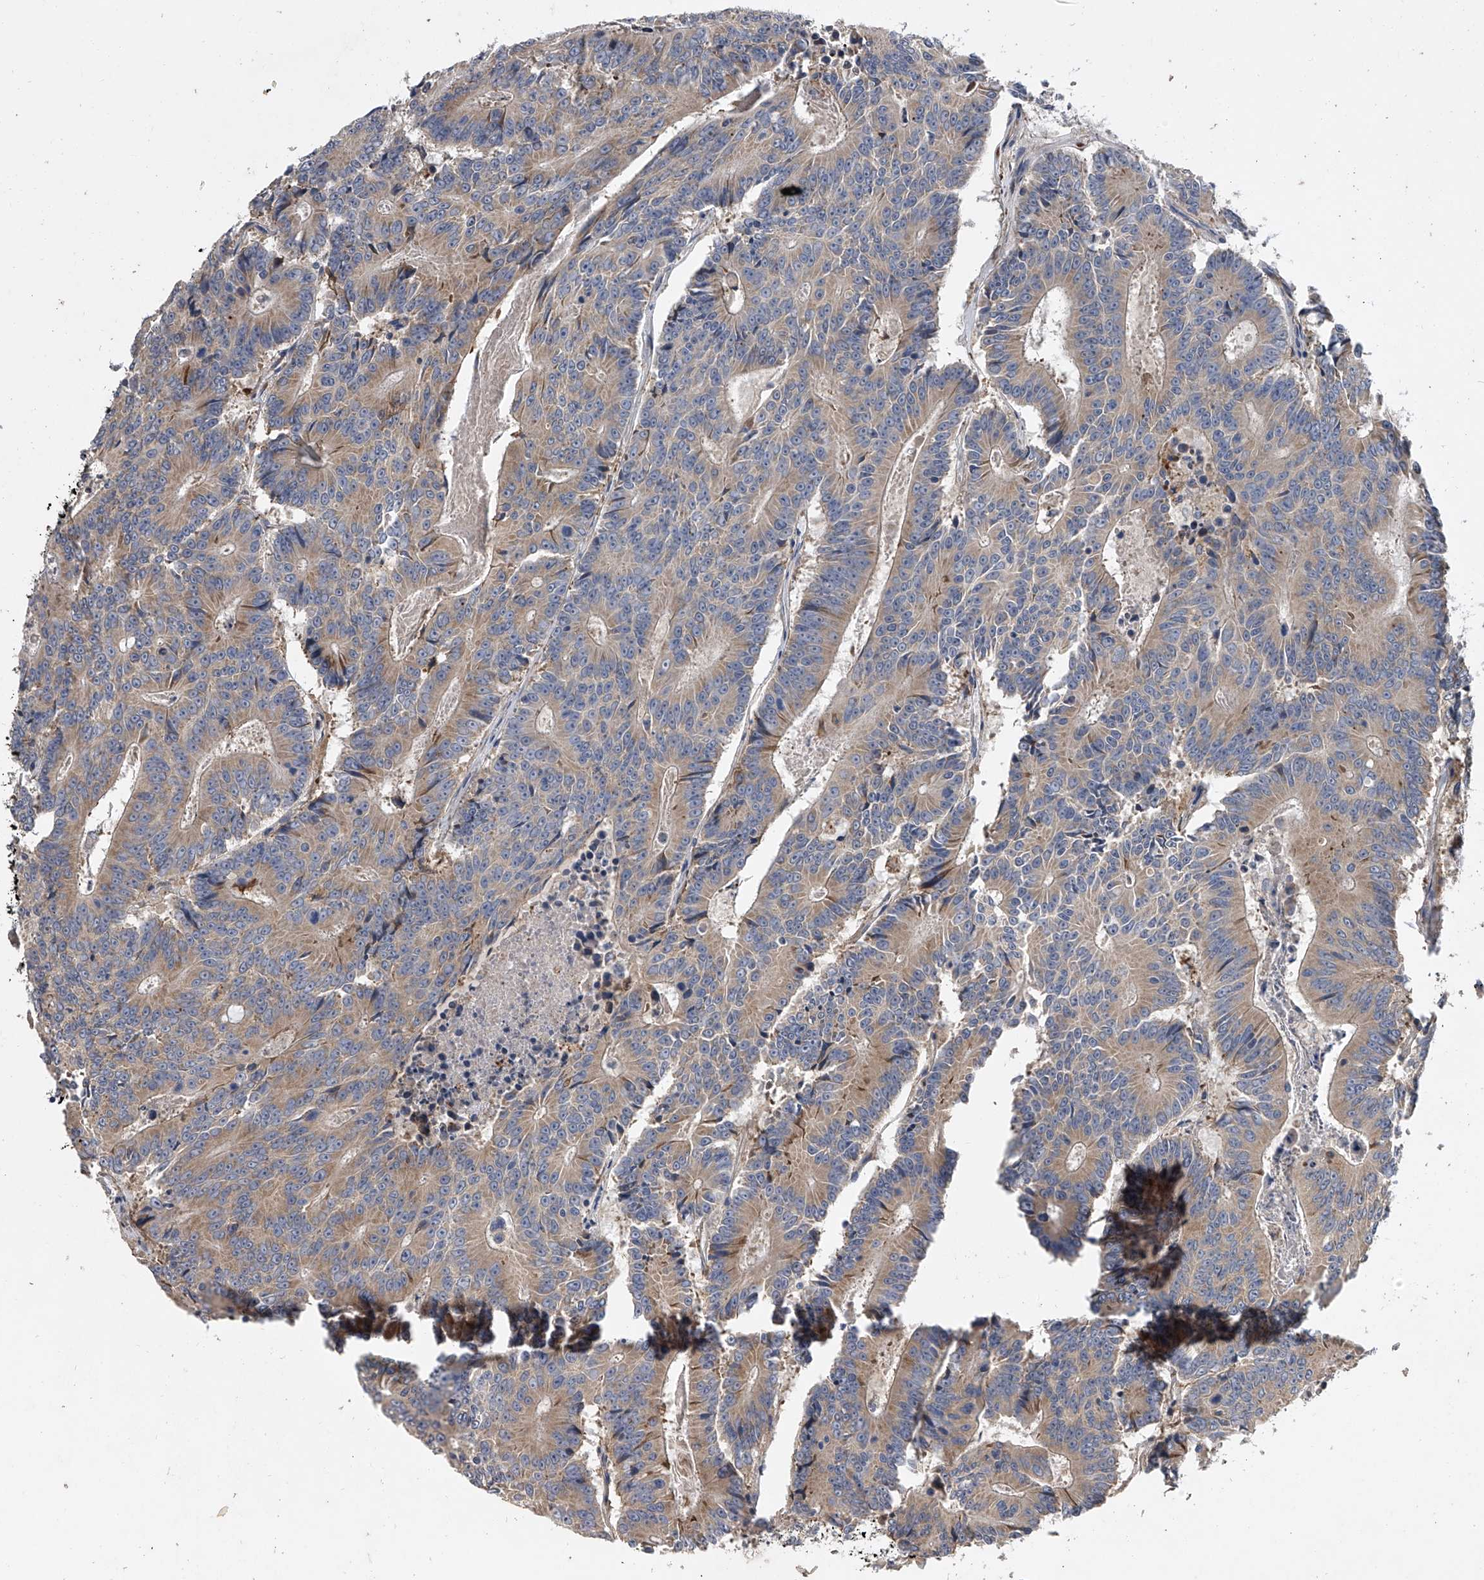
{"staining": {"intensity": "moderate", "quantity": ">75%", "location": "cytoplasmic/membranous"}, "tissue": "colorectal cancer", "cell_type": "Tumor cells", "image_type": "cancer", "snomed": [{"axis": "morphology", "description": "Adenocarcinoma, NOS"}, {"axis": "topography", "description": "Colon"}], "caption": "This image shows colorectal cancer (adenocarcinoma) stained with IHC to label a protein in brown. The cytoplasmic/membranous of tumor cells show moderate positivity for the protein. Nuclei are counter-stained blue.", "gene": "DOCK9", "patient": {"sex": "male", "age": 83}}